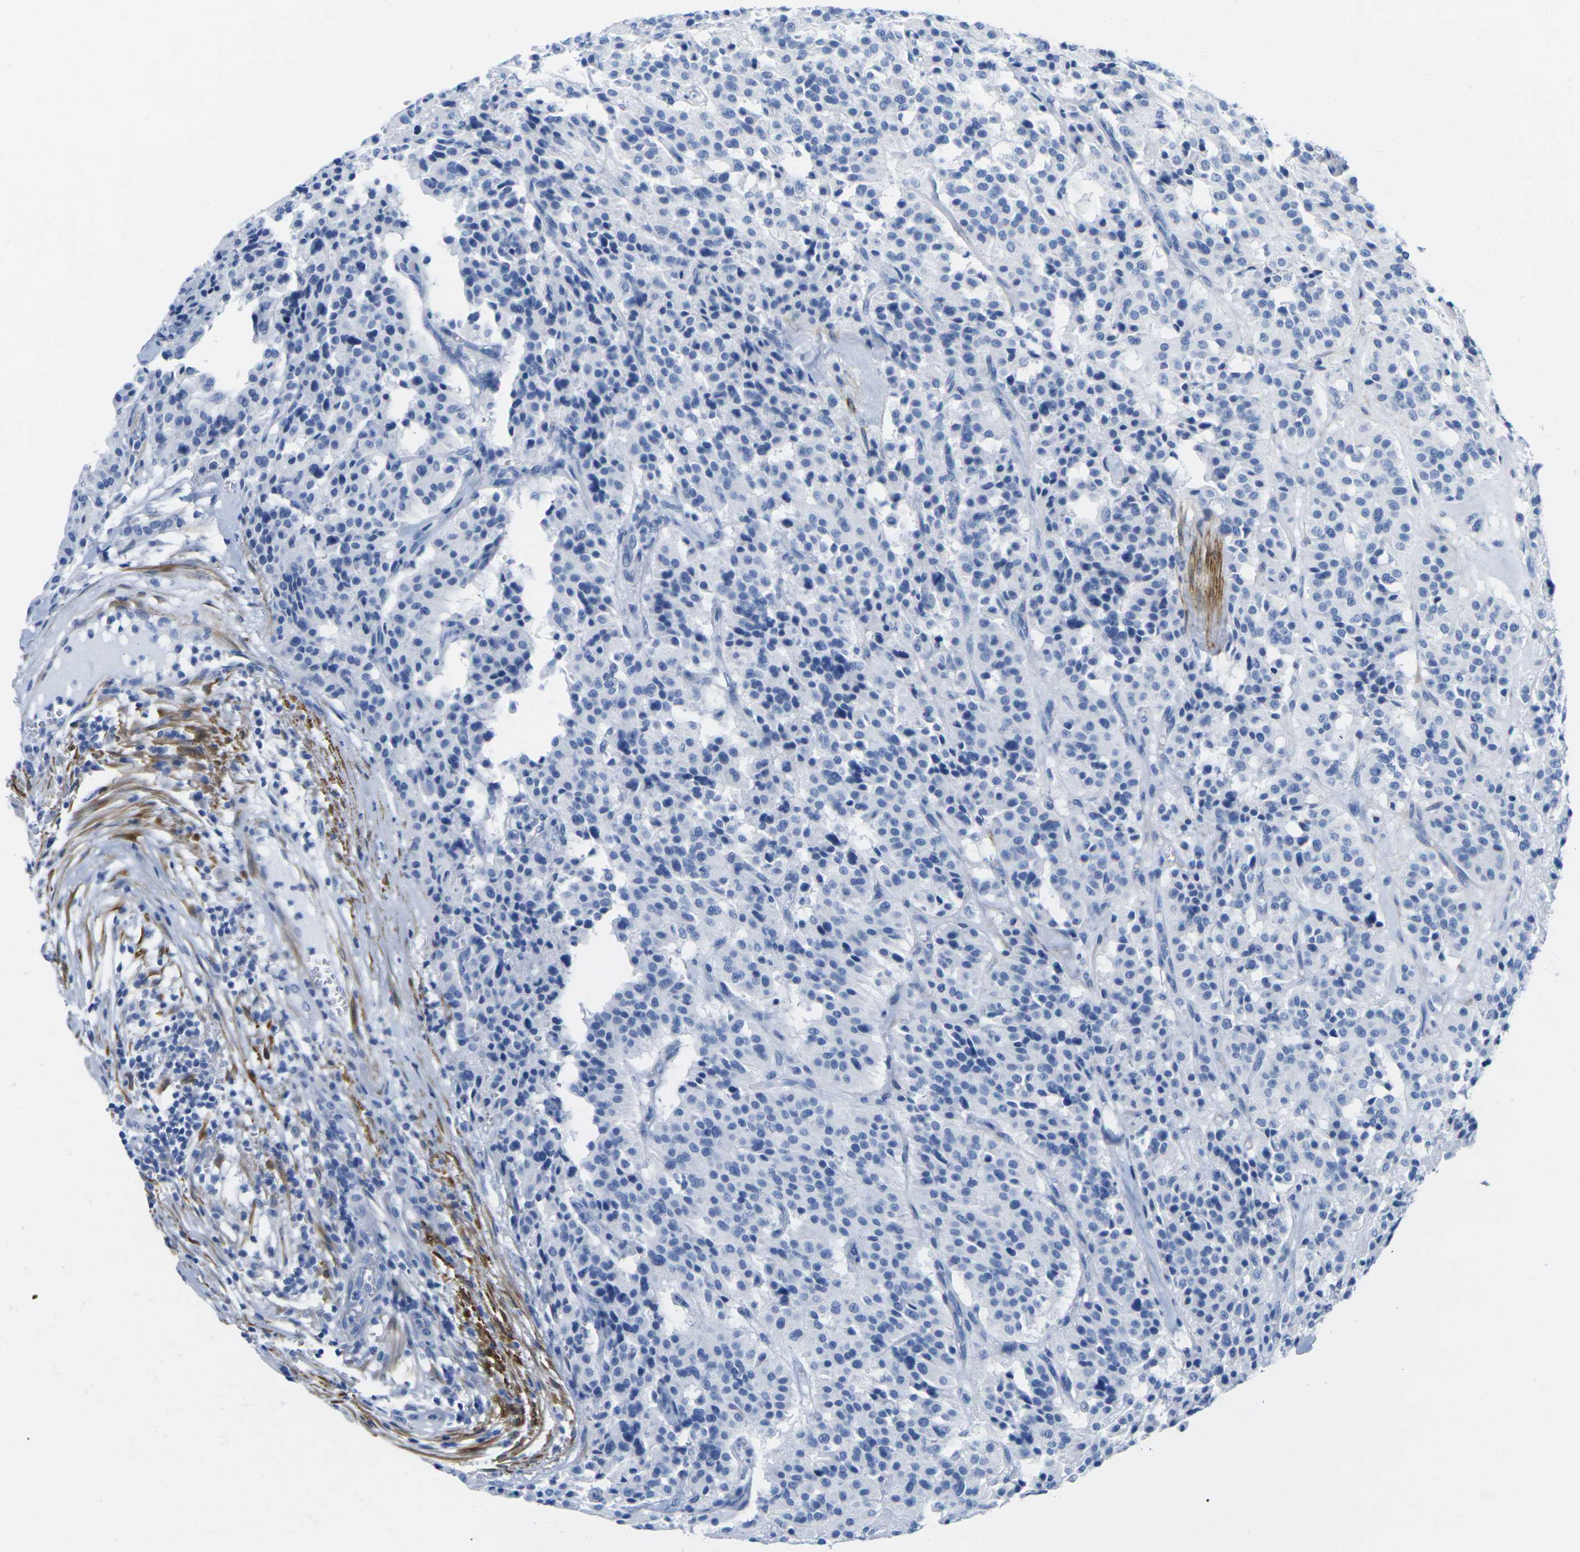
{"staining": {"intensity": "negative", "quantity": "none", "location": "none"}, "tissue": "carcinoid", "cell_type": "Tumor cells", "image_type": "cancer", "snomed": [{"axis": "morphology", "description": "Carcinoid, malignant, NOS"}, {"axis": "topography", "description": "Lung"}], "caption": "The IHC histopathology image has no significant staining in tumor cells of carcinoid tissue.", "gene": "CNN1", "patient": {"sex": "male", "age": 30}}